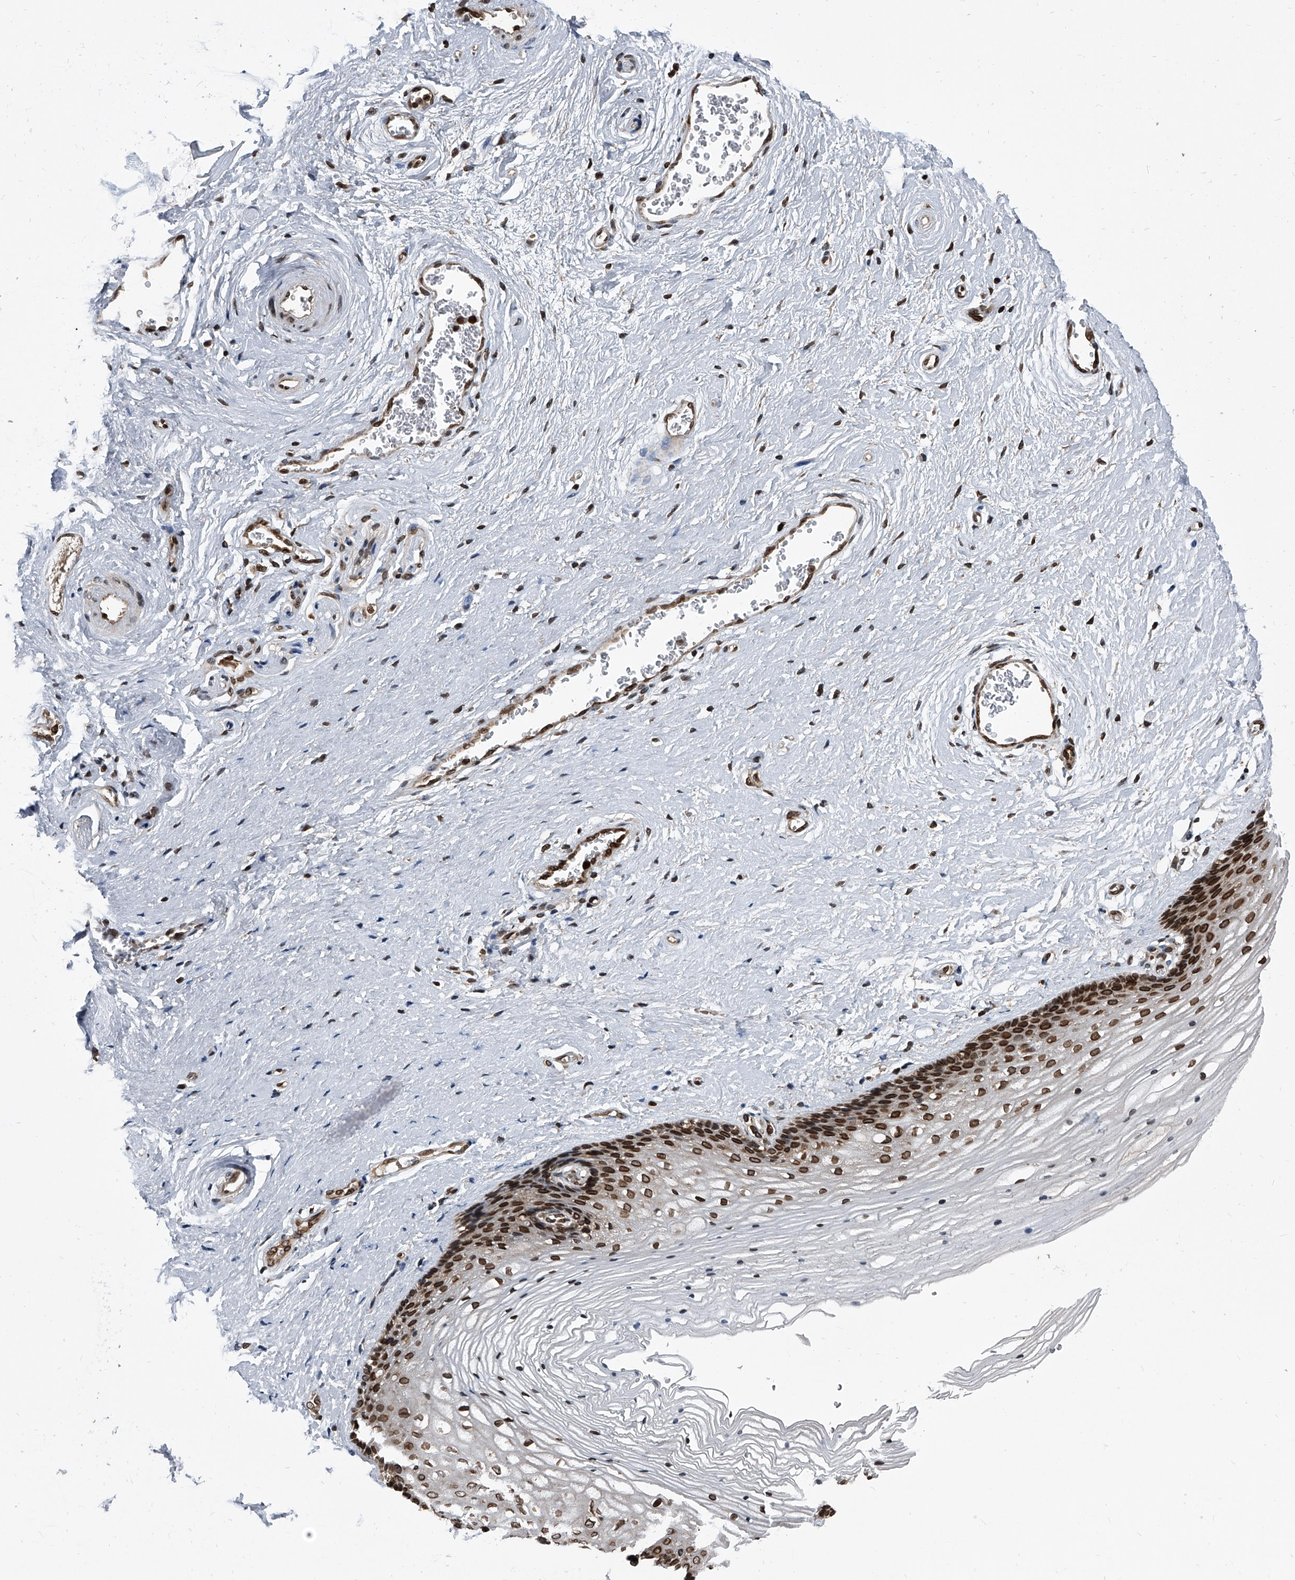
{"staining": {"intensity": "strong", "quantity": "25%-75%", "location": "cytoplasmic/membranous,nuclear"}, "tissue": "vagina", "cell_type": "Squamous epithelial cells", "image_type": "normal", "snomed": [{"axis": "morphology", "description": "Normal tissue, NOS"}, {"axis": "topography", "description": "Vagina"}], "caption": "Normal vagina was stained to show a protein in brown. There is high levels of strong cytoplasmic/membranous,nuclear positivity in approximately 25%-75% of squamous epithelial cells. (IHC, brightfield microscopy, high magnification).", "gene": "PHF20", "patient": {"sex": "female", "age": 46}}